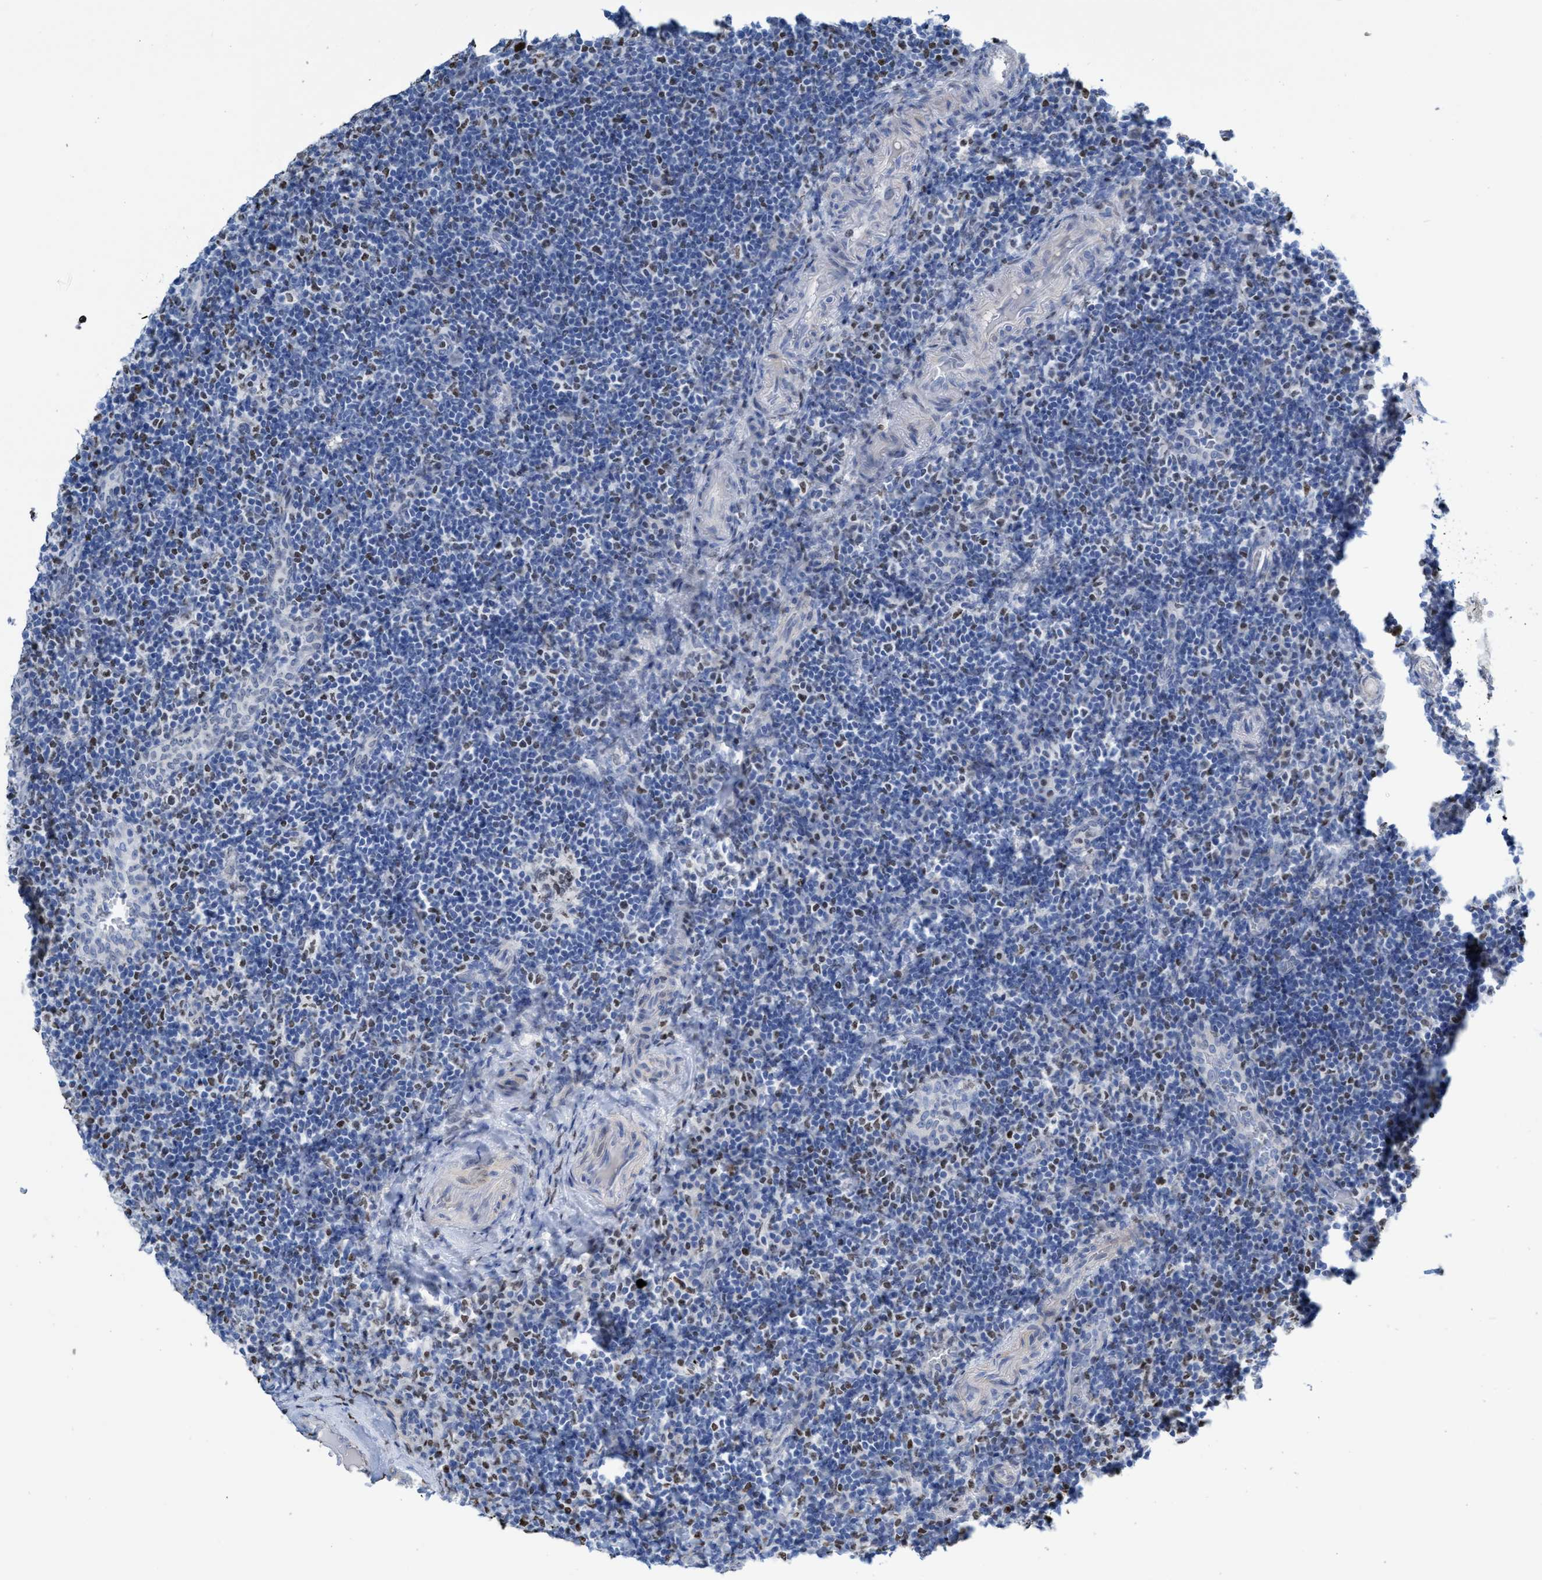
{"staining": {"intensity": "moderate", "quantity": "25%-75%", "location": "nuclear"}, "tissue": "lymphoma", "cell_type": "Tumor cells", "image_type": "cancer", "snomed": [{"axis": "morphology", "description": "Malignant lymphoma, non-Hodgkin's type, High grade"}, {"axis": "topography", "description": "Tonsil"}], "caption": "A brown stain highlights moderate nuclear expression of a protein in lymphoma tumor cells.", "gene": "CBX2", "patient": {"sex": "female", "age": 36}}